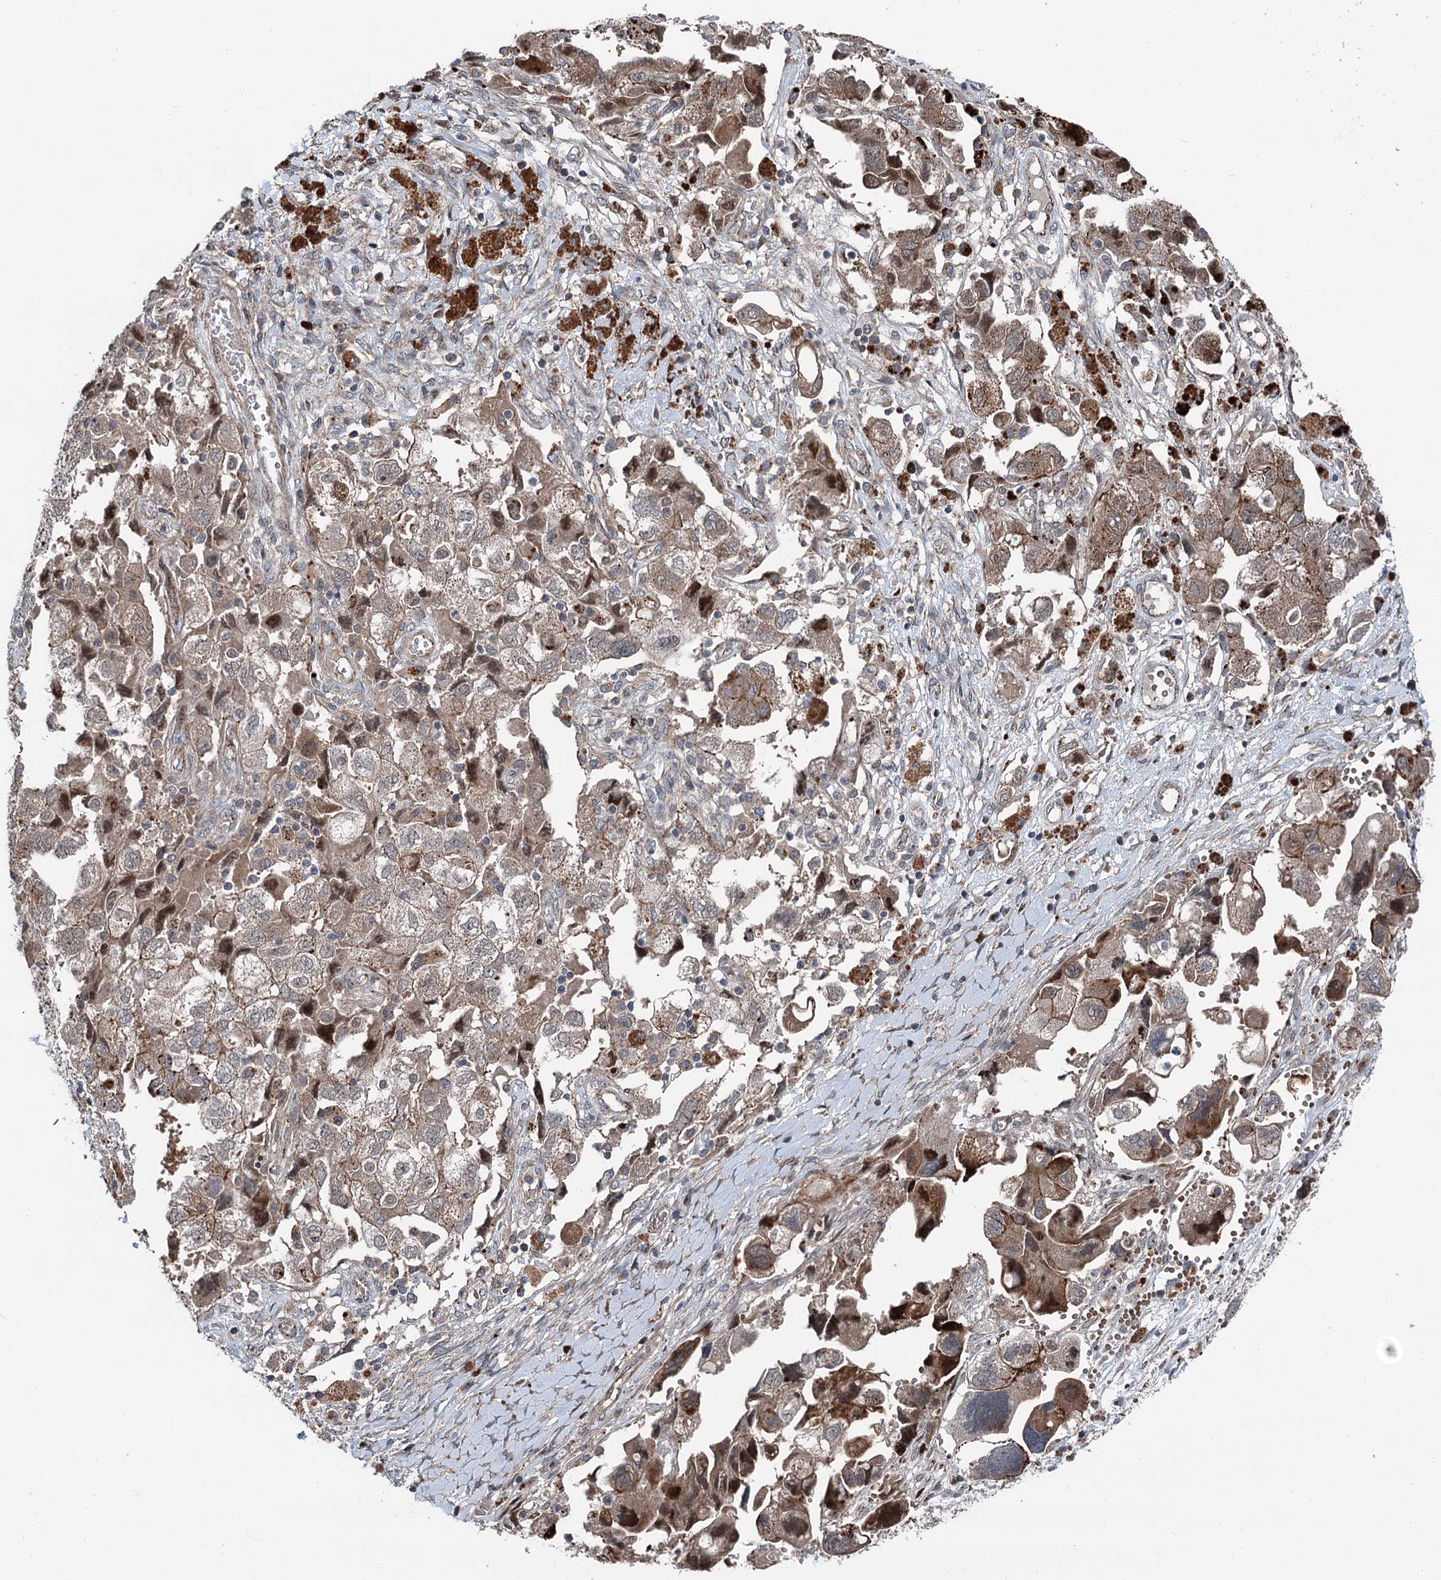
{"staining": {"intensity": "moderate", "quantity": ">75%", "location": "cytoplasmic/membranous"}, "tissue": "ovarian cancer", "cell_type": "Tumor cells", "image_type": "cancer", "snomed": [{"axis": "morphology", "description": "Carcinoma, NOS"}, {"axis": "morphology", "description": "Cystadenocarcinoma, serous, NOS"}, {"axis": "topography", "description": "Ovary"}], "caption": "The immunohistochemical stain shows moderate cytoplasmic/membranous expression in tumor cells of ovarian cancer tissue.", "gene": "POLR1D", "patient": {"sex": "female", "age": 69}}